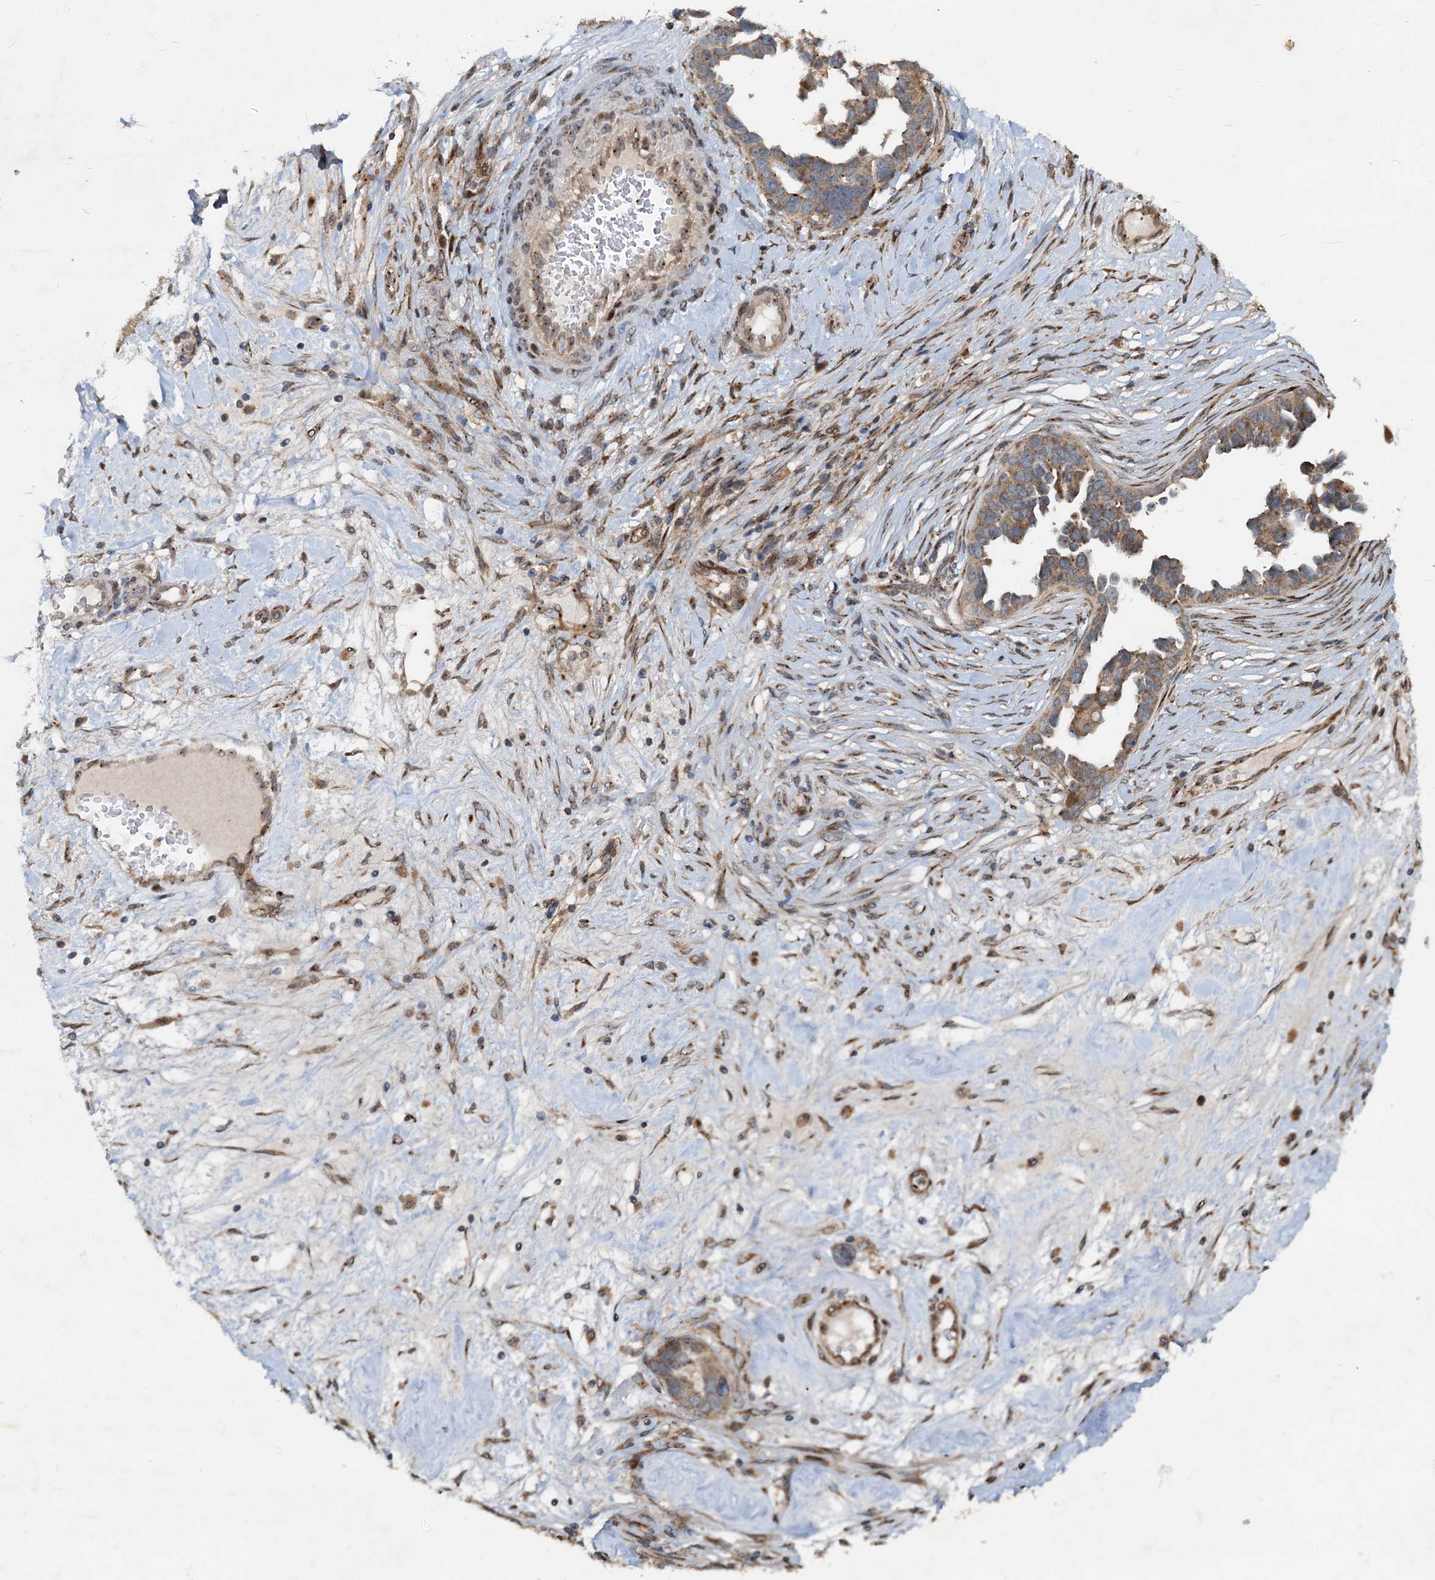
{"staining": {"intensity": "moderate", "quantity": ">75%", "location": "cytoplasmic/membranous"}, "tissue": "ovarian cancer", "cell_type": "Tumor cells", "image_type": "cancer", "snomed": [{"axis": "morphology", "description": "Cystadenocarcinoma, serous, NOS"}, {"axis": "topography", "description": "Ovary"}], "caption": "Immunohistochemical staining of human ovarian cancer (serous cystadenocarcinoma) exhibits moderate cytoplasmic/membranous protein staining in about >75% of tumor cells. The staining was performed using DAB to visualize the protein expression in brown, while the nuclei were stained in blue with hematoxylin (Magnification: 20x).", "gene": "CEP68", "patient": {"sex": "female", "age": 54}}